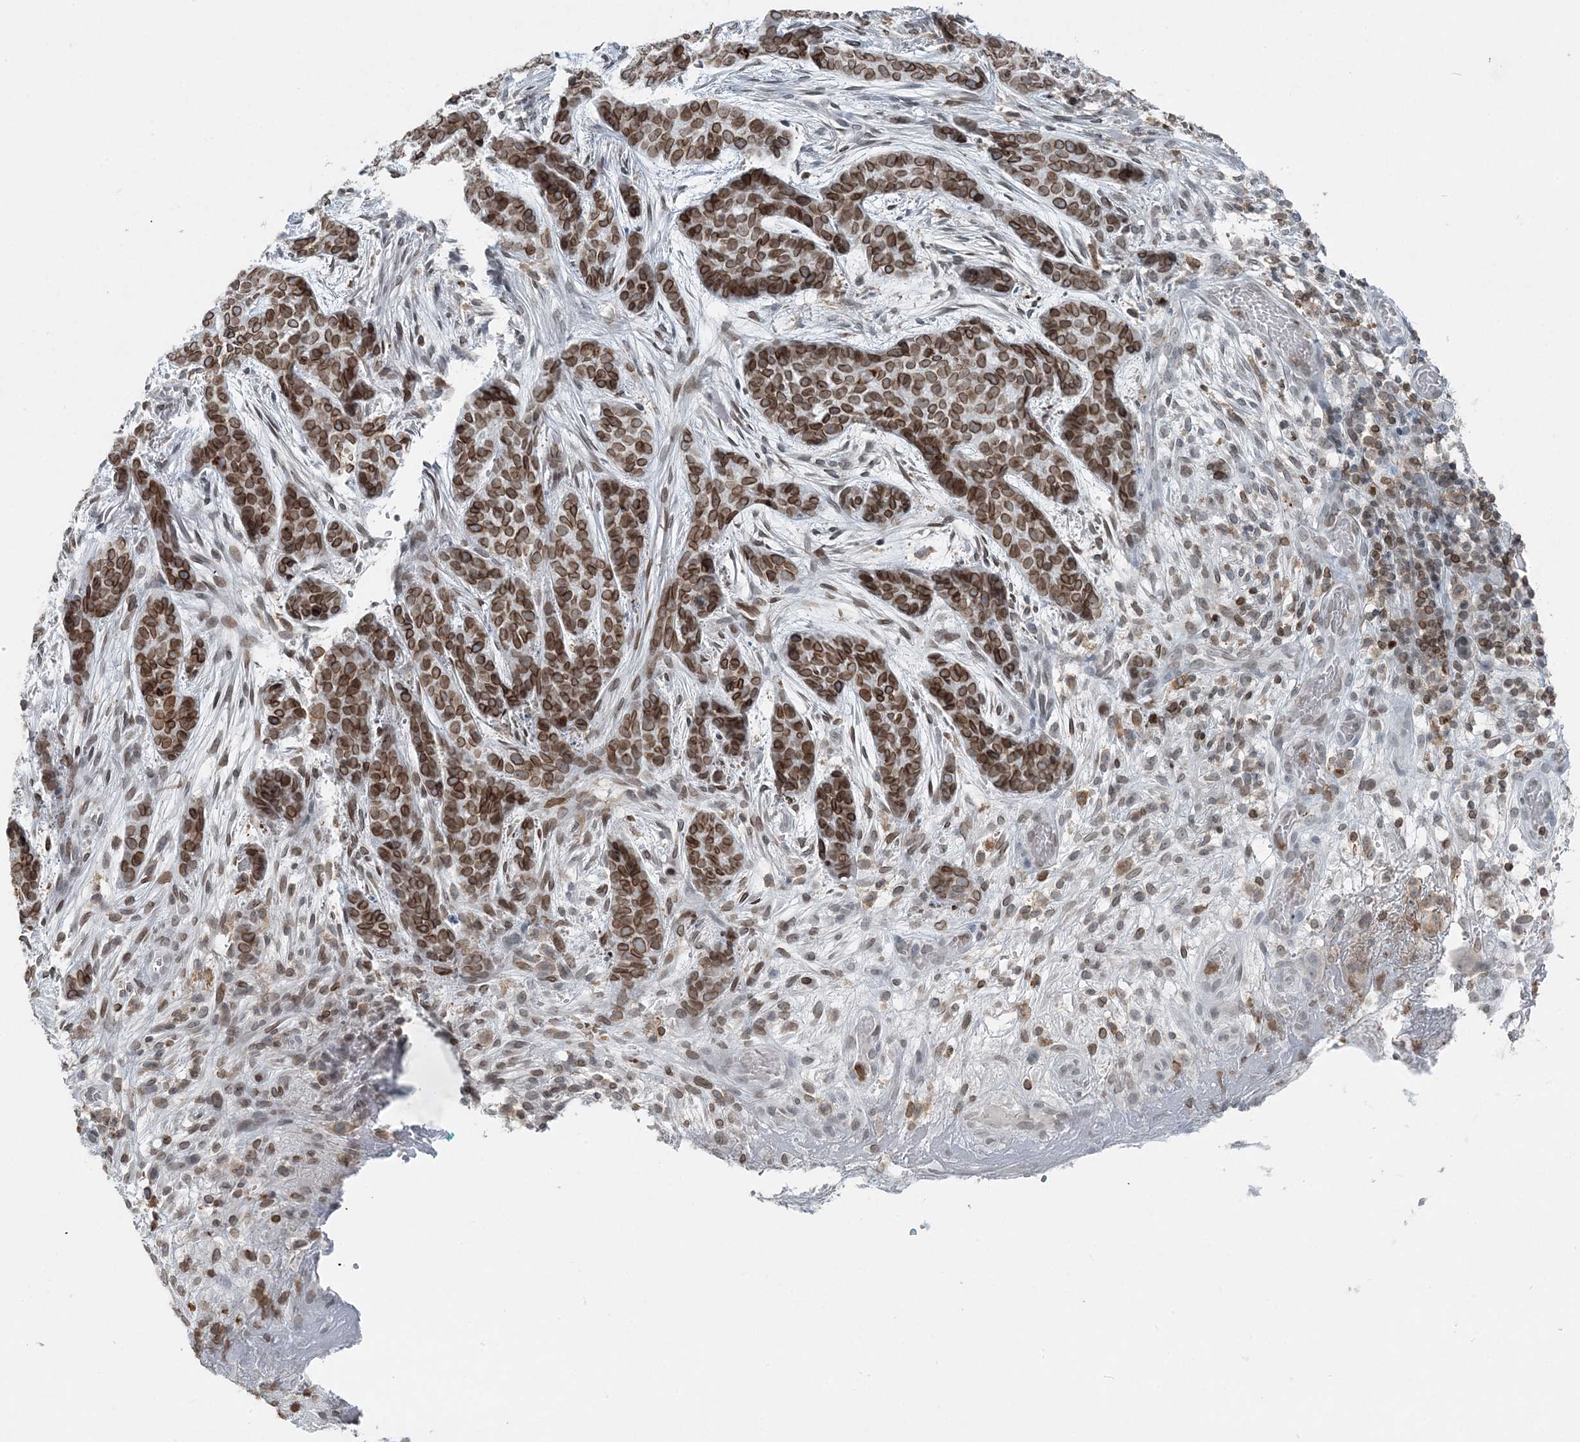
{"staining": {"intensity": "moderate", "quantity": ">75%", "location": "cytoplasmic/membranous,nuclear"}, "tissue": "skin cancer", "cell_type": "Tumor cells", "image_type": "cancer", "snomed": [{"axis": "morphology", "description": "Basal cell carcinoma"}, {"axis": "topography", "description": "Skin"}], "caption": "A high-resolution image shows immunohistochemistry (IHC) staining of skin basal cell carcinoma, which shows moderate cytoplasmic/membranous and nuclear expression in approximately >75% of tumor cells.", "gene": "GJD4", "patient": {"sex": "female", "age": 64}}